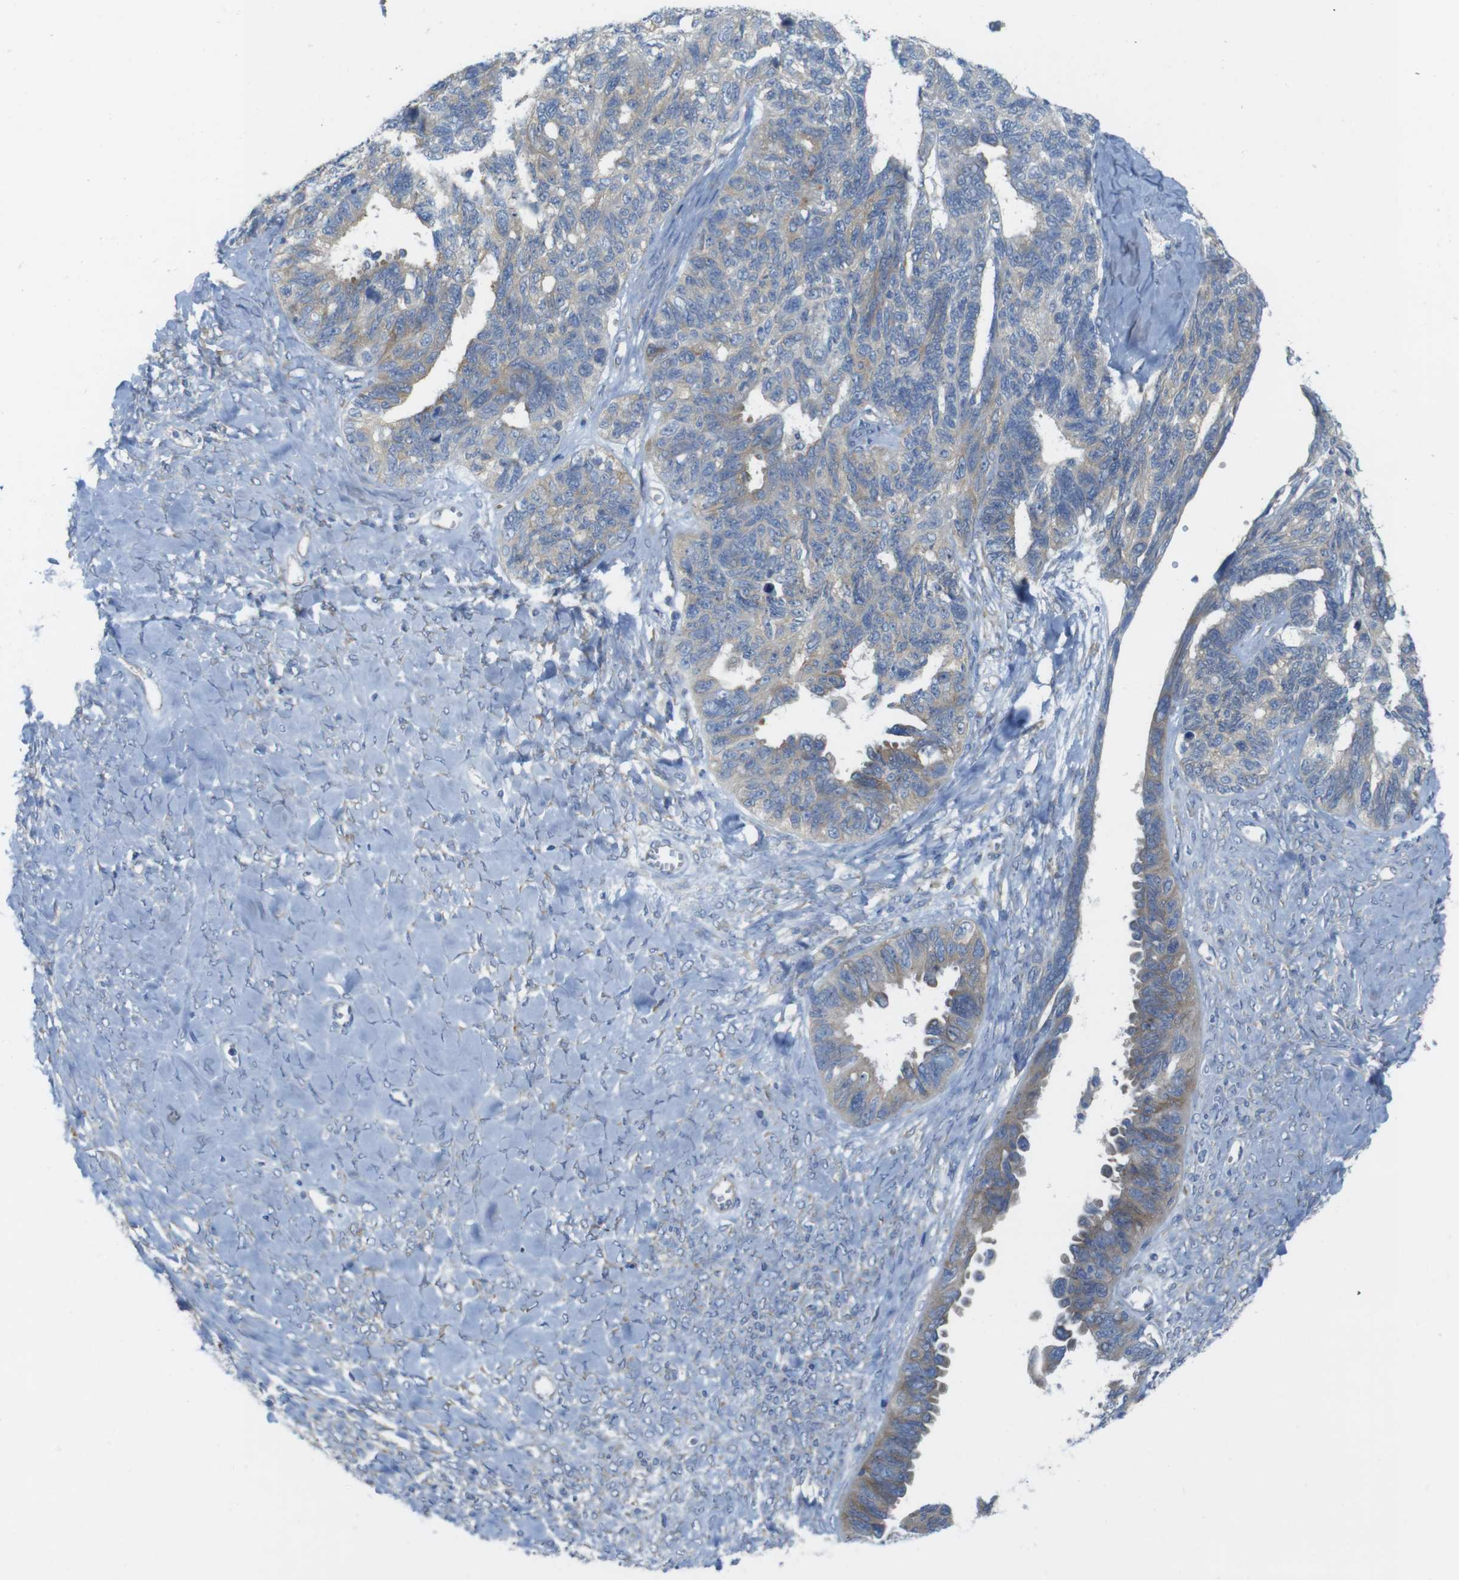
{"staining": {"intensity": "weak", "quantity": "25%-75%", "location": "cytoplasmic/membranous"}, "tissue": "ovarian cancer", "cell_type": "Tumor cells", "image_type": "cancer", "snomed": [{"axis": "morphology", "description": "Cystadenocarcinoma, serous, NOS"}, {"axis": "topography", "description": "Ovary"}], "caption": "Immunohistochemical staining of ovarian cancer displays low levels of weak cytoplasmic/membranous protein staining in about 25%-75% of tumor cells.", "gene": "TMEM234", "patient": {"sex": "female", "age": 79}}